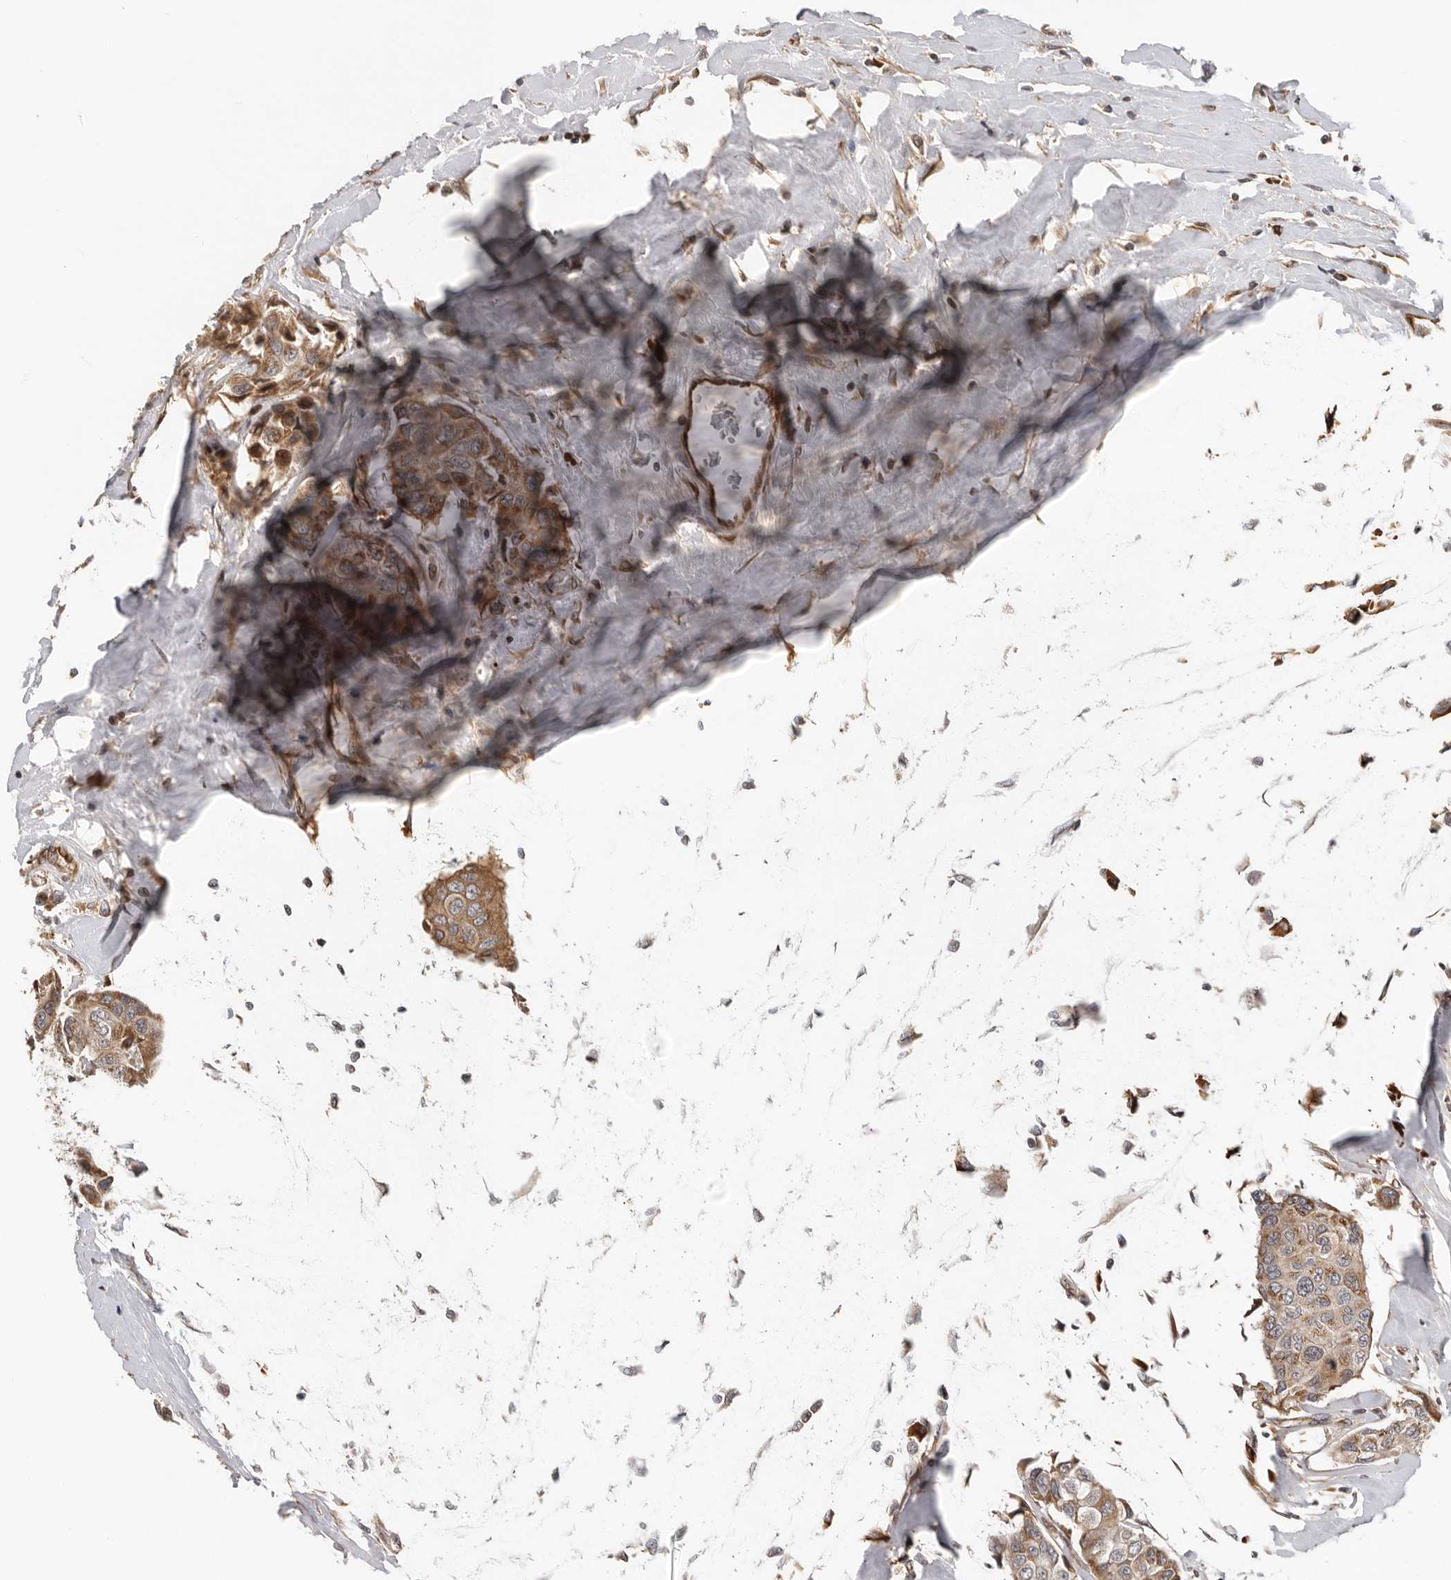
{"staining": {"intensity": "moderate", "quantity": ">75%", "location": "cytoplasmic/membranous"}, "tissue": "breast cancer", "cell_type": "Tumor cells", "image_type": "cancer", "snomed": [{"axis": "morphology", "description": "Duct carcinoma"}, {"axis": "topography", "description": "Breast"}], "caption": "Tumor cells exhibit medium levels of moderate cytoplasmic/membranous expression in about >75% of cells in human invasive ductal carcinoma (breast).", "gene": "RNF157", "patient": {"sex": "female", "age": 80}}